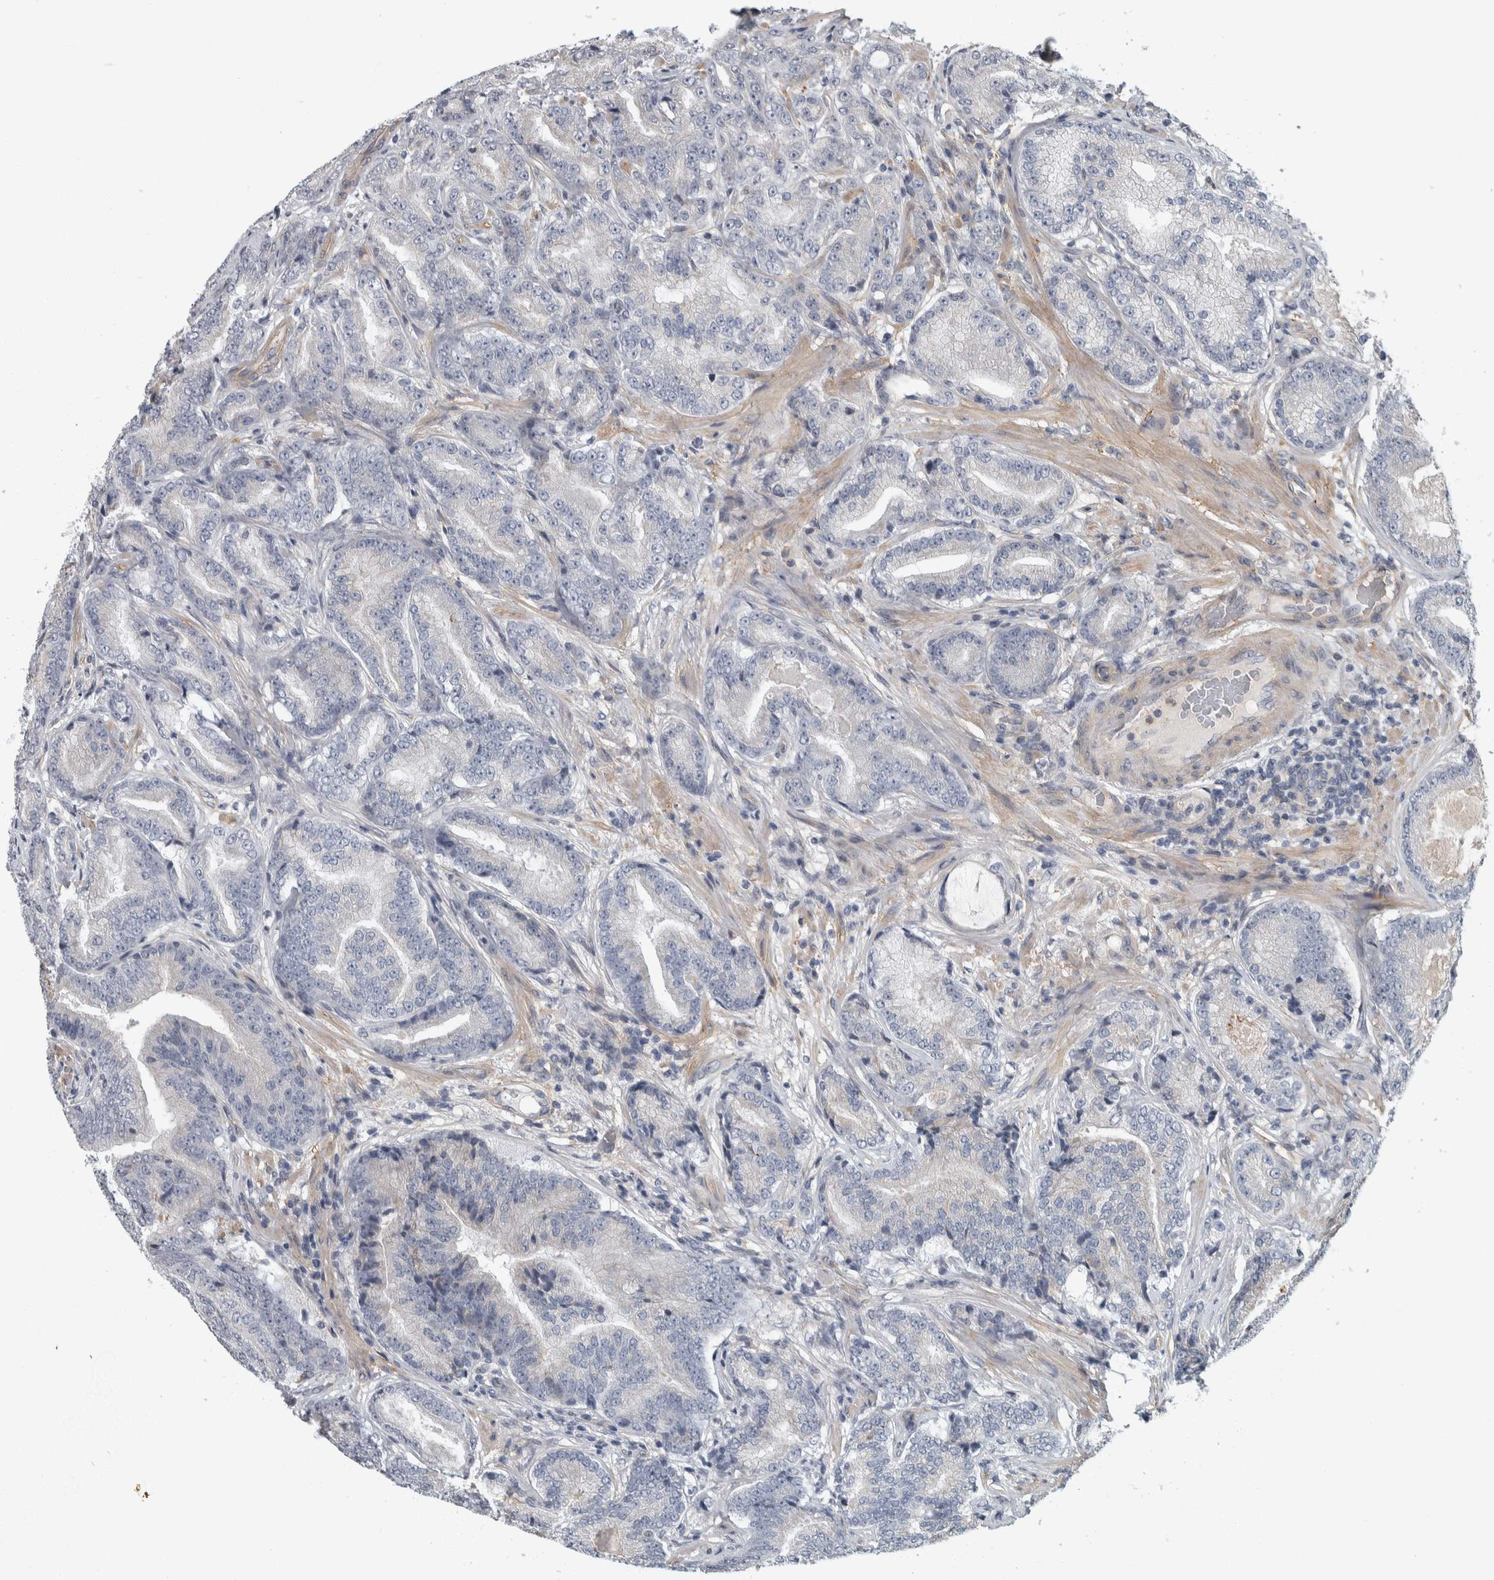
{"staining": {"intensity": "negative", "quantity": "none", "location": "none"}, "tissue": "prostate cancer", "cell_type": "Tumor cells", "image_type": "cancer", "snomed": [{"axis": "morphology", "description": "Adenocarcinoma, High grade"}, {"axis": "topography", "description": "Prostate"}], "caption": "Tumor cells are negative for protein expression in human high-grade adenocarcinoma (prostate).", "gene": "KCNJ3", "patient": {"sex": "male", "age": 55}}